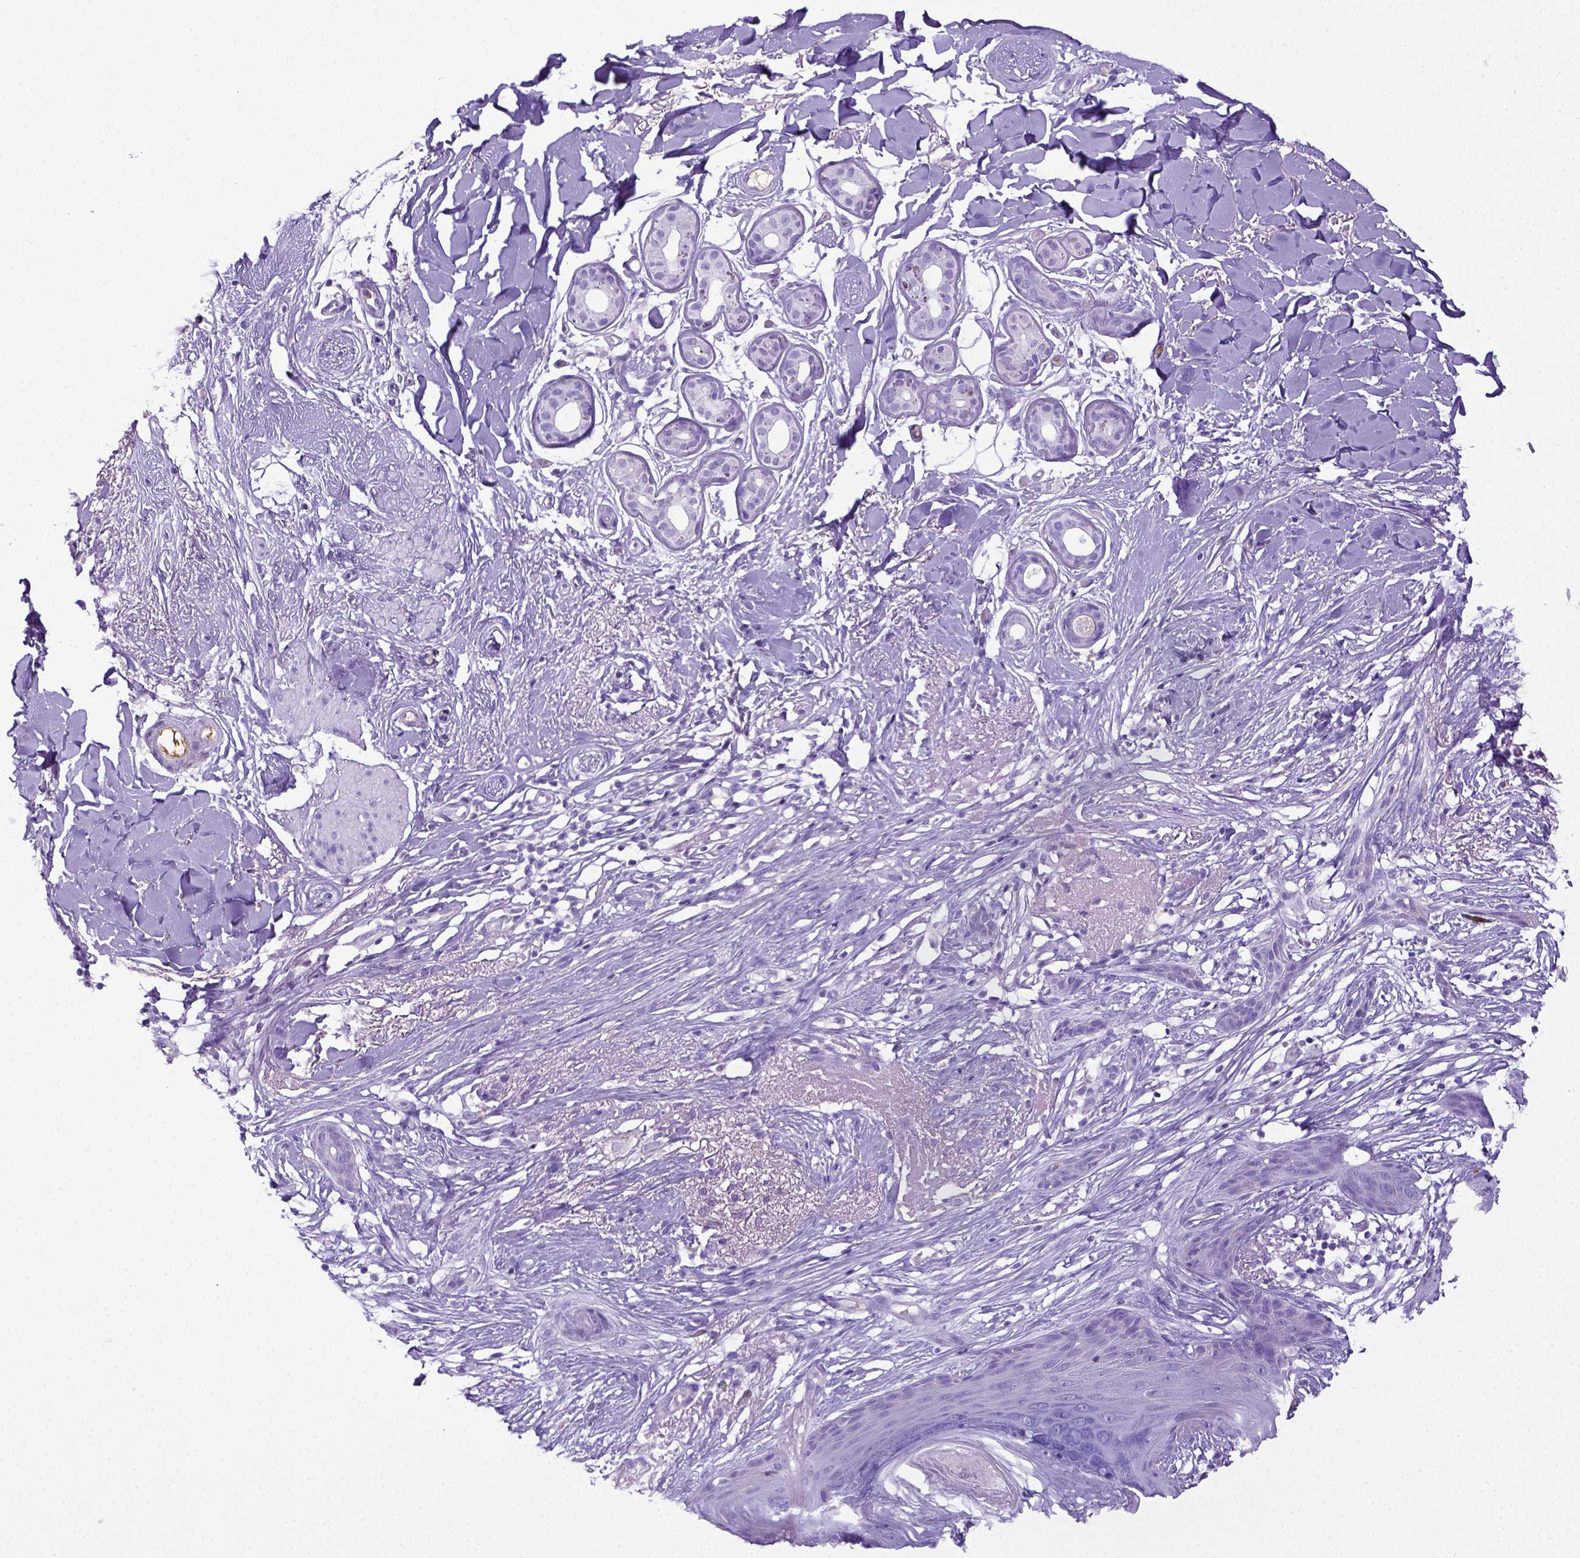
{"staining": {"intensity": "negative", "quantity": "none", "location": "none"}, "tissue": "skin cancer", "cell_type": "Tumor cells", "image_type": "cancer", "snomed": [{"axis": "morphology", "description": "Normal tissue, NOS"}, {"axis": "morphology", "description": "Basal cell carcinoma"}, {"axis": "topography", "description": "Skin"}], "caption": "Histopathology image shows no significant protein expression in tumor cells of skin basal cell carcinoma. (DAB immunohistochemistry with hematoxylin counter stain).", "gene": "ITIH4", "patient": {"sex": "male", "age": 84}}